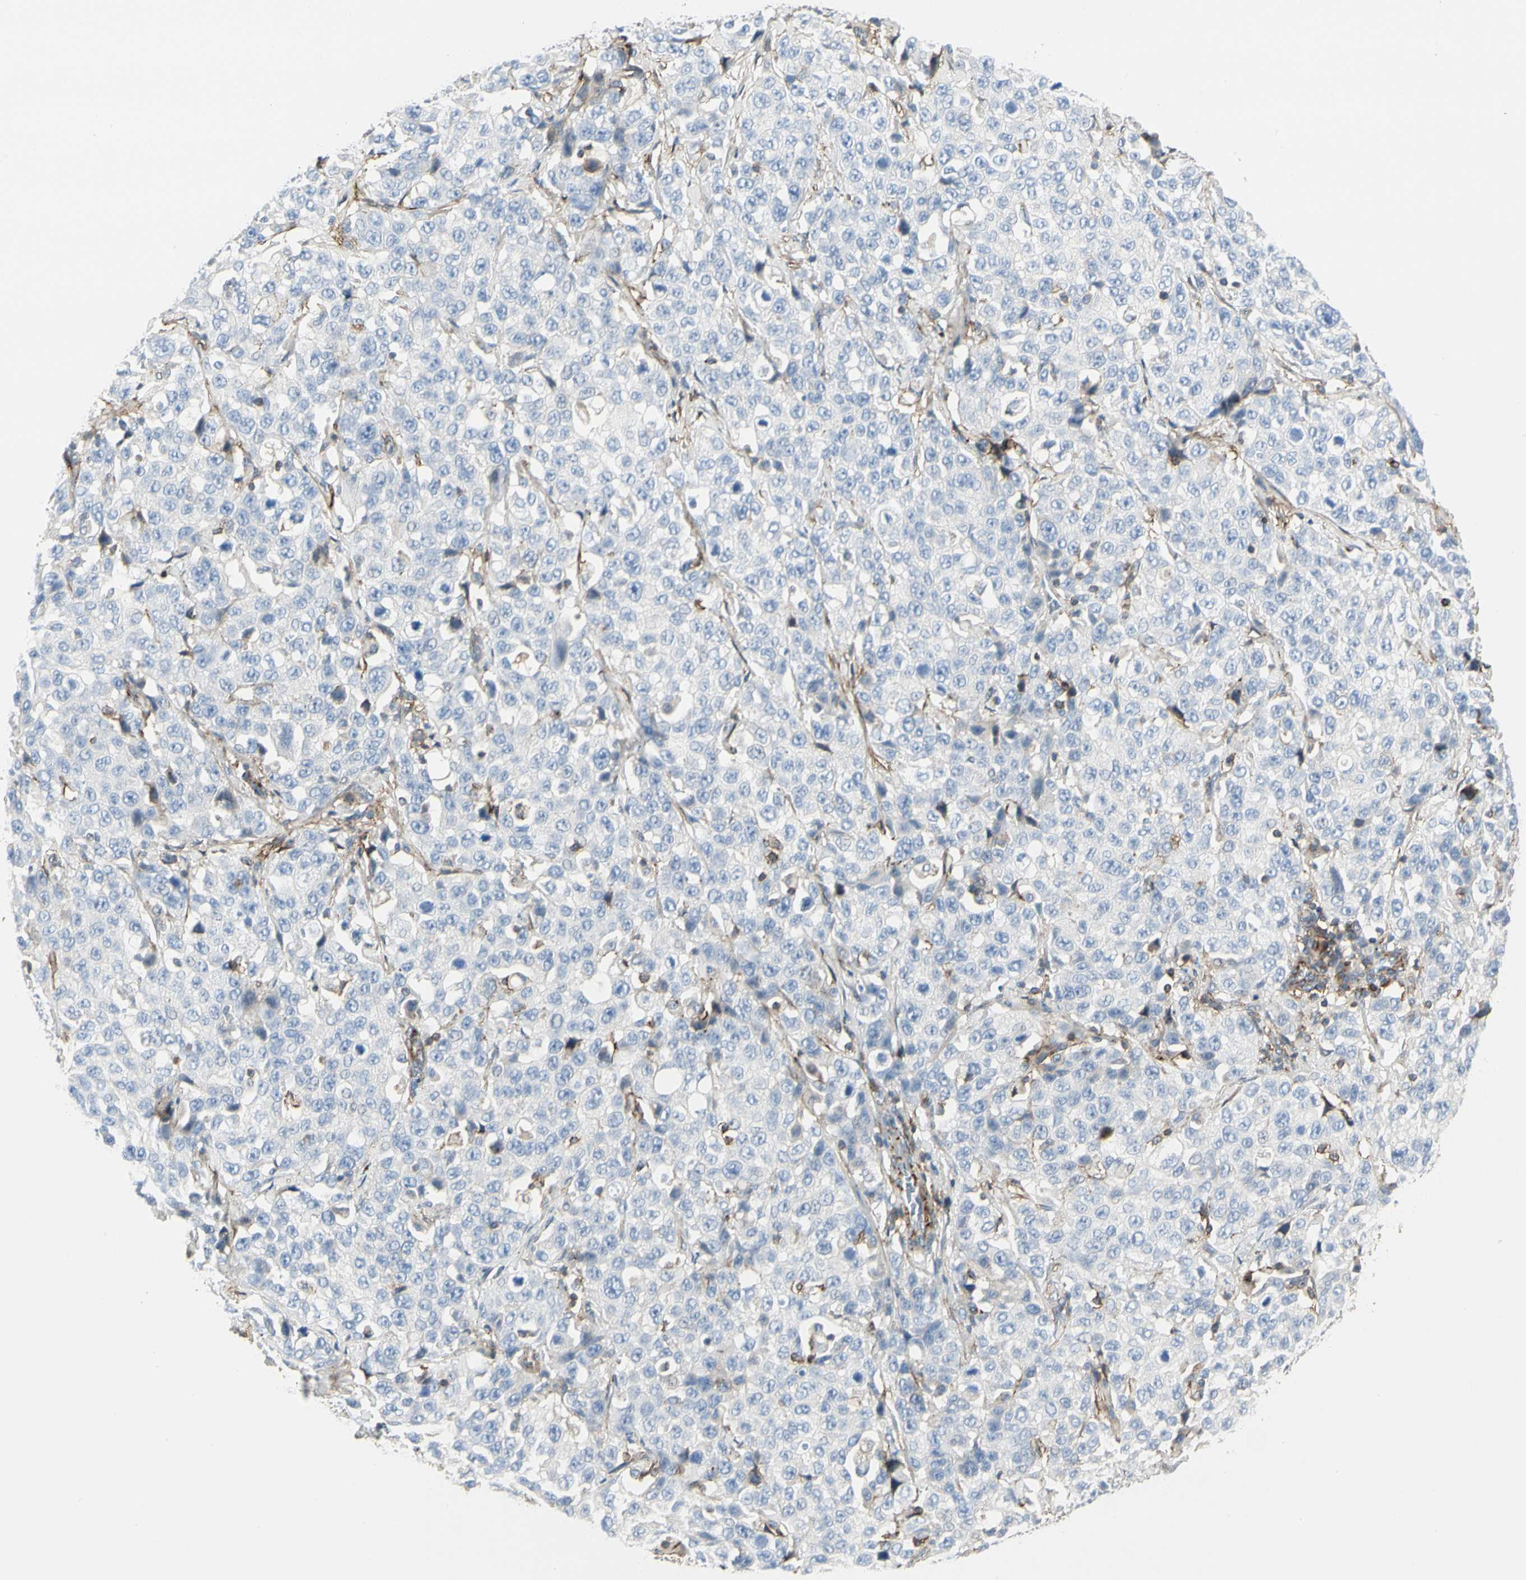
{"staining": {"intensity": "negative", "quantity": "none", "location": "none"}, "tissue": "stomach cancer", "cell_type": "Tumor cells", "image_type": "cancer", "snomed": [{"axis": "morphology", "description": "Normal tissue, NOS"}, {"axis": "morphology", "description": "Adenocarcinoma, NOS"}, {"axis": "topography", "description": "Stomach"}], "caption": "This is an IHC micrograph of stomach cancer (adenocarcinoma). There is no staining in tumor cells.", "gene": "CLEC2B", "patient": {"sex": "male", "age": 48}}